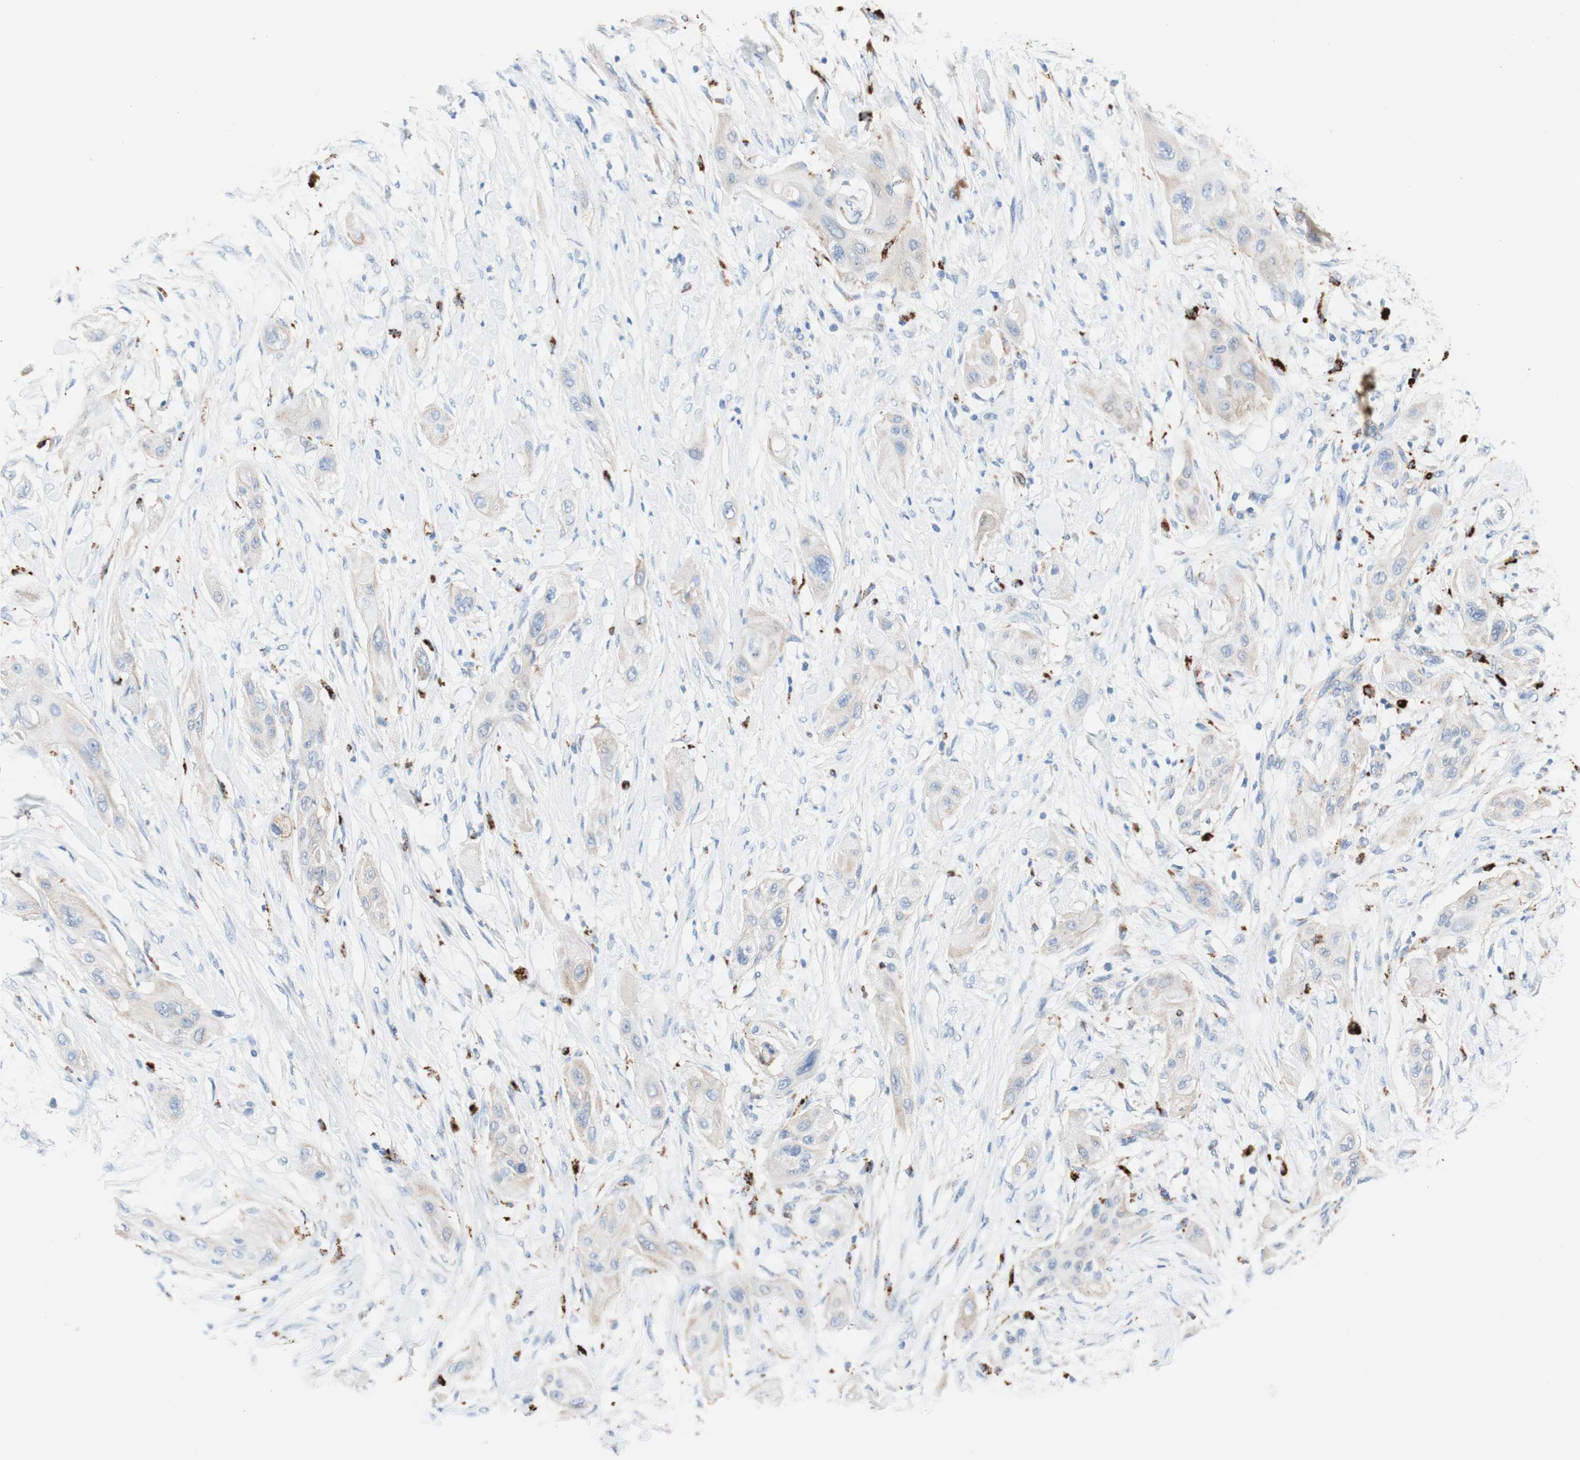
{"staining": {"intensity": "negative", "quantity": "none", "location": "none"}, "tissue": "lung cancer", "cell_type": "Tumor cells", "image_type": "cancer", "snomed": [{"axis": "morphology", "description": "Squamous cell carcinoma, NOS"}, {"axis": "topography", "description": "Lung"}], "caption": "Immunohistochemistry (IHC) histopathology image of neoplastic tissue: human lung cancer (squamous cell carcinoma) stained with DAB reveals no significant protein expression in tumor cells. Nuclei are stained in blue.", "gene": "URB2", "patient": {"sex": "female", "age": 47}}